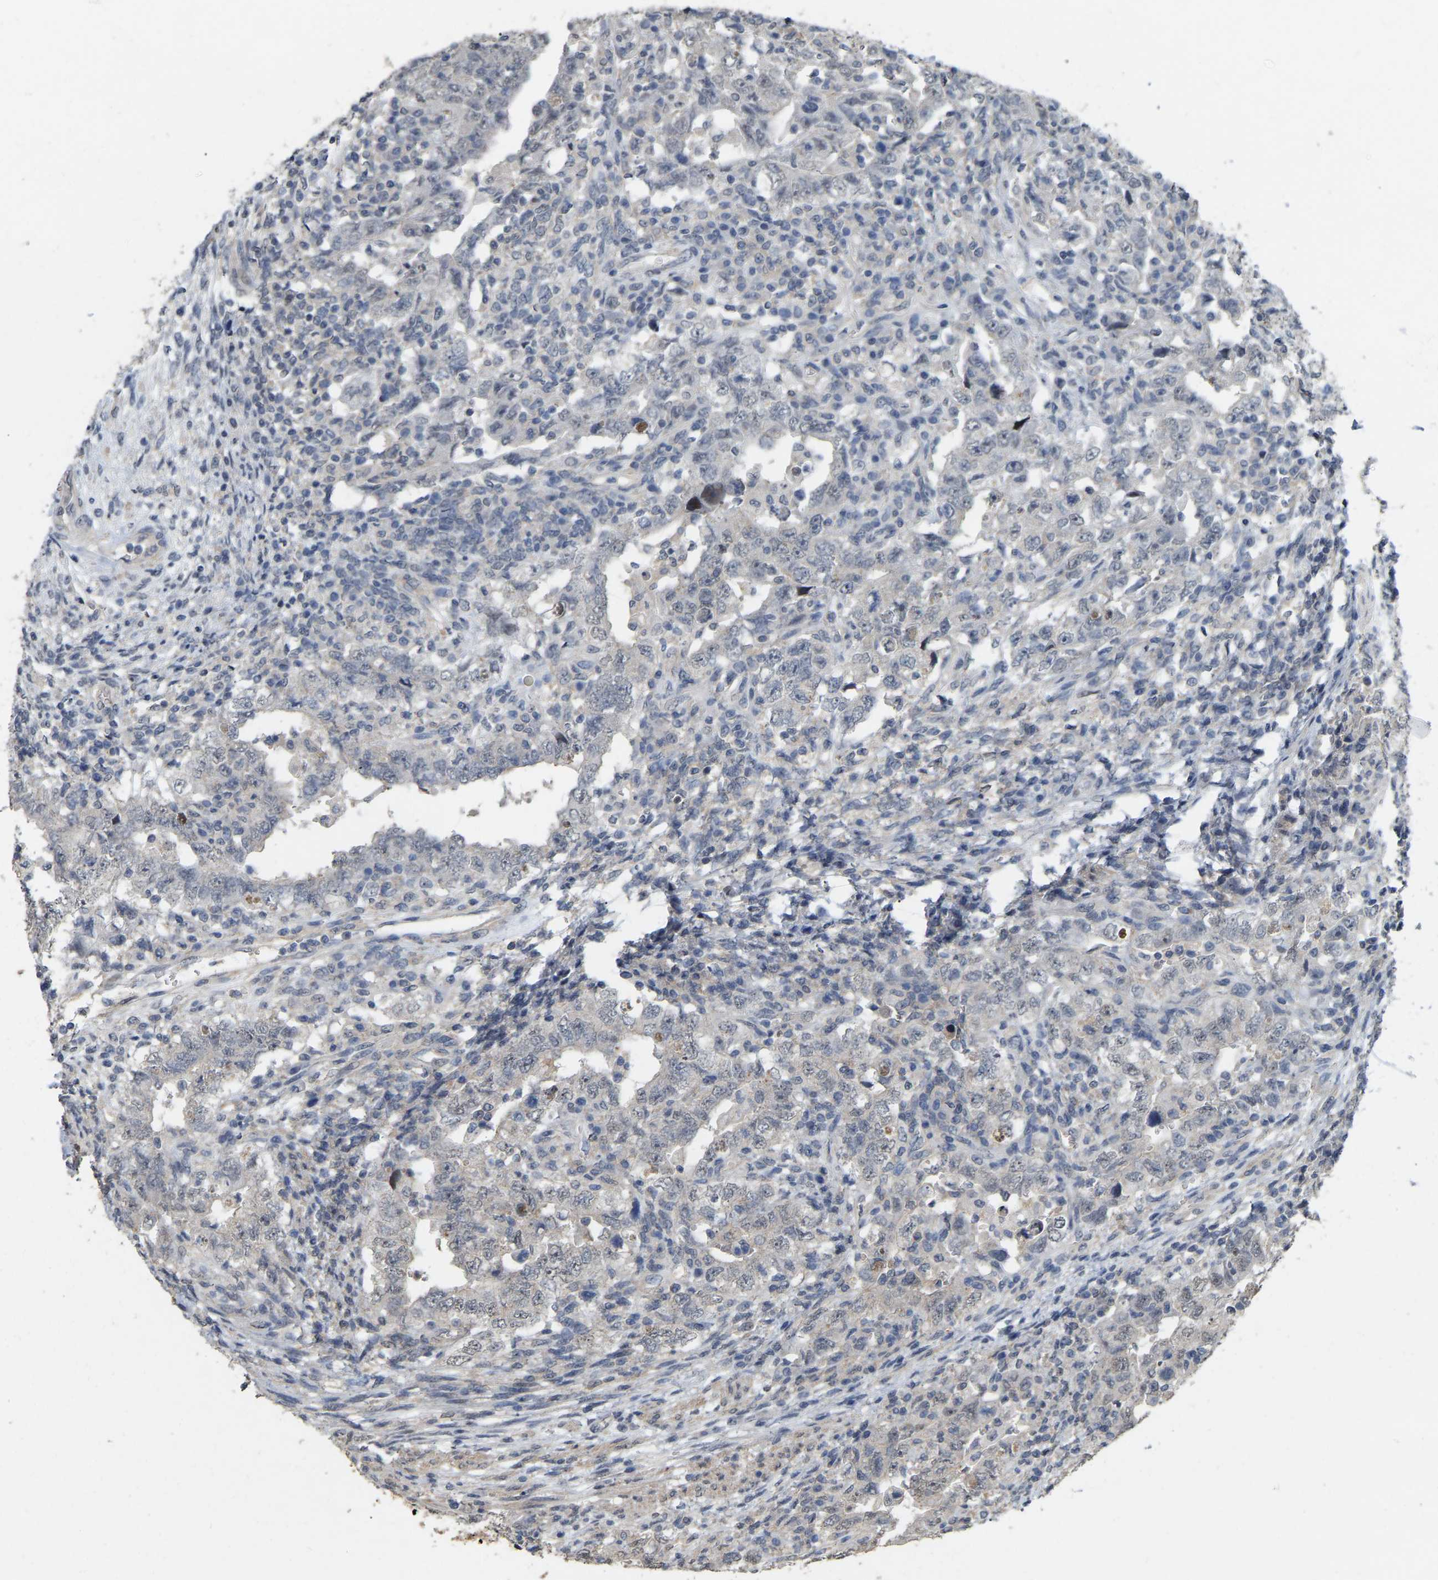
{"staining": {"intensity": "weak", "quantity": "<25%", "location": "nuclear"}, "tissue": "testis cancer", "cell_type": "Tumor cells", "image_type": "cancer", "snomed": [{"axis": "morphology", "description": "Carcinoma, Embryonal, NOS"}, {"axis": "topography", "description": "Testis"}], "caption": "Tumor cells are negative for brown protein staining in testis embryonal carcinoma.", "gene": "RUVBL1", "patient": {"sex": "male", "age": 26}}